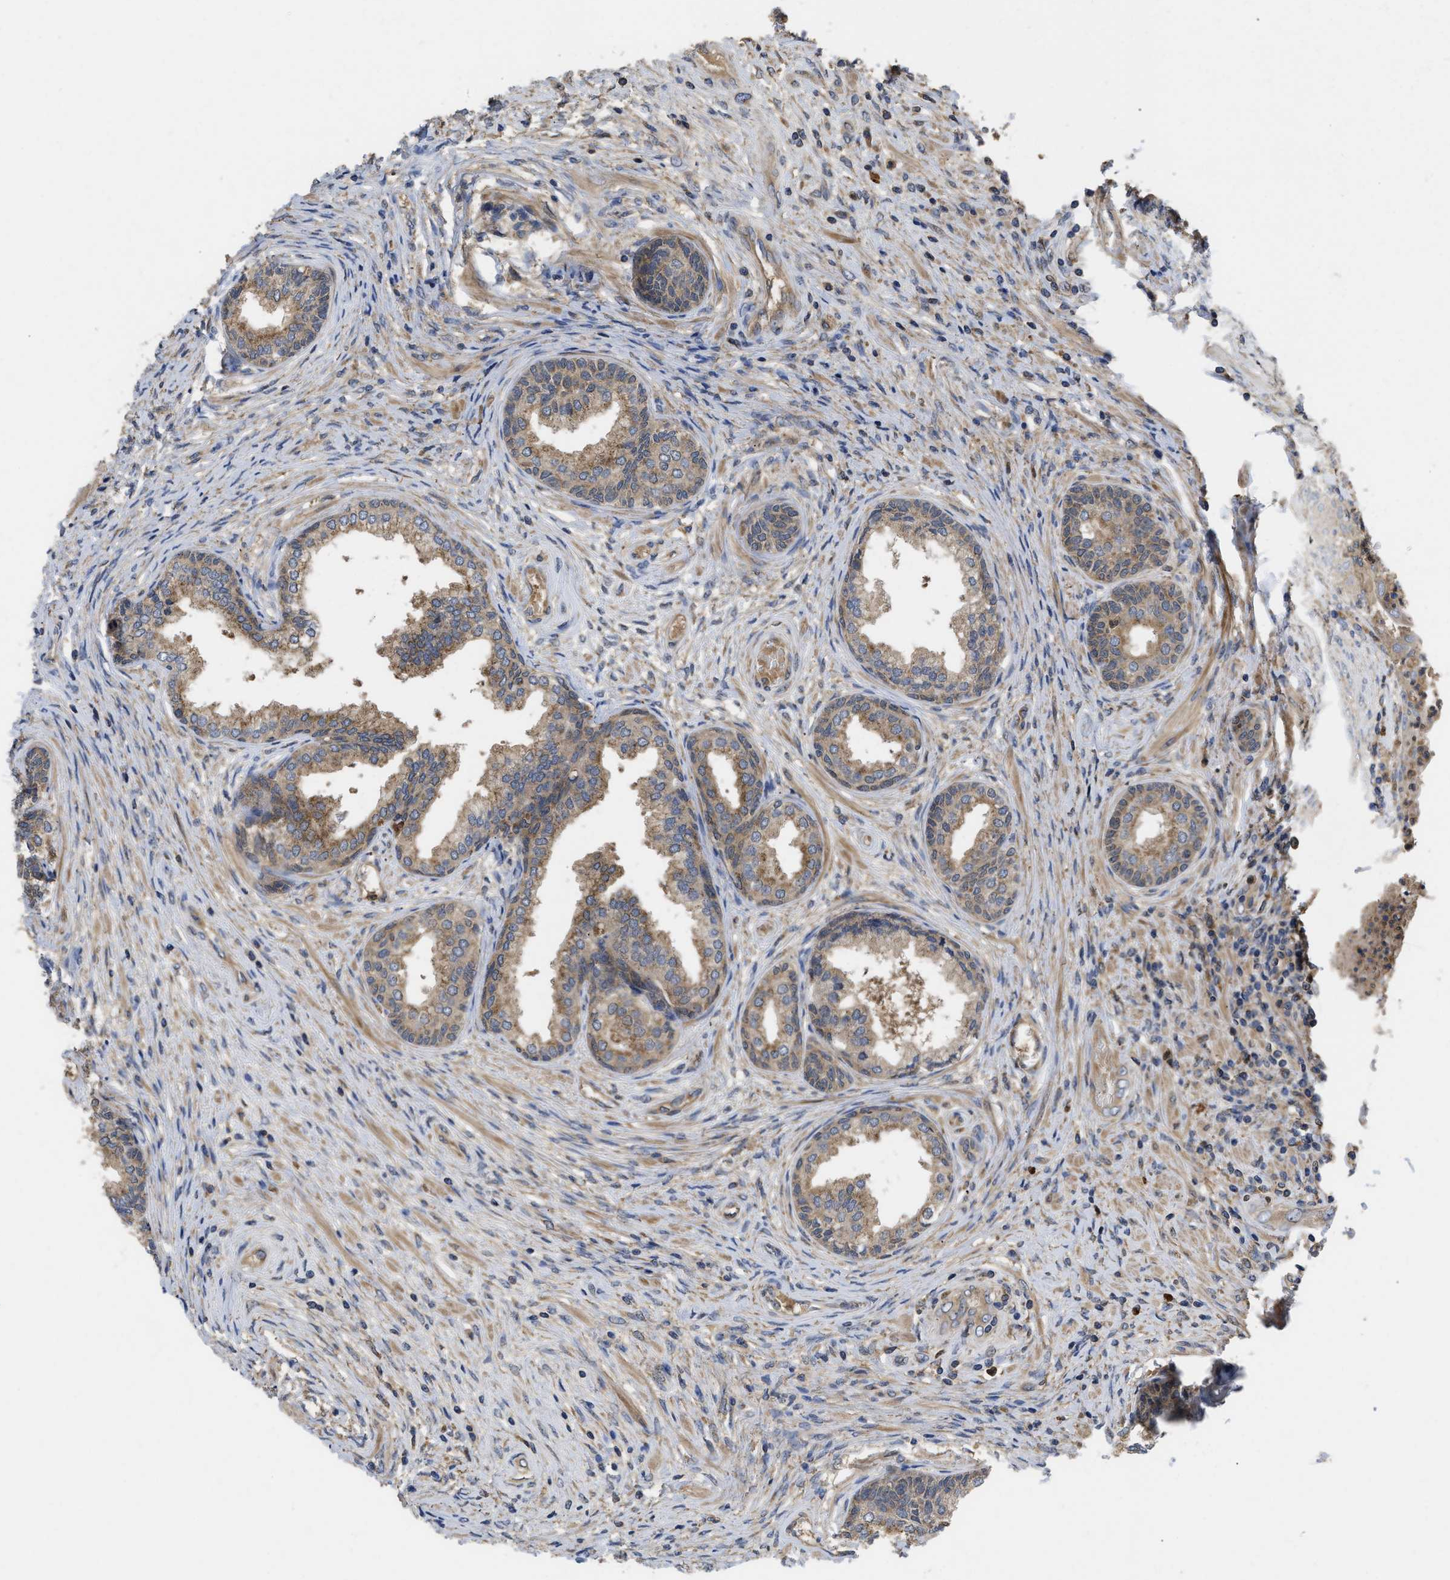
{"staining": {"intensity": "weak", "quantity": ">75%", "location": "cytoplasmic/membranous"}, "tissue": "prostate", "cell_type": "Glandular cells", "image_type": "normal", "snomed": [{"axis": "morphology", "description": "Normal tissue, NOS"}, {"axis": "topography", "description": "Prostate"}], "caption": "Human prostate stained with a protein marker exhibits weak staining in glandular cells.", "gene": "RNF216", "patient": {"sex": "male", "age": 76}}